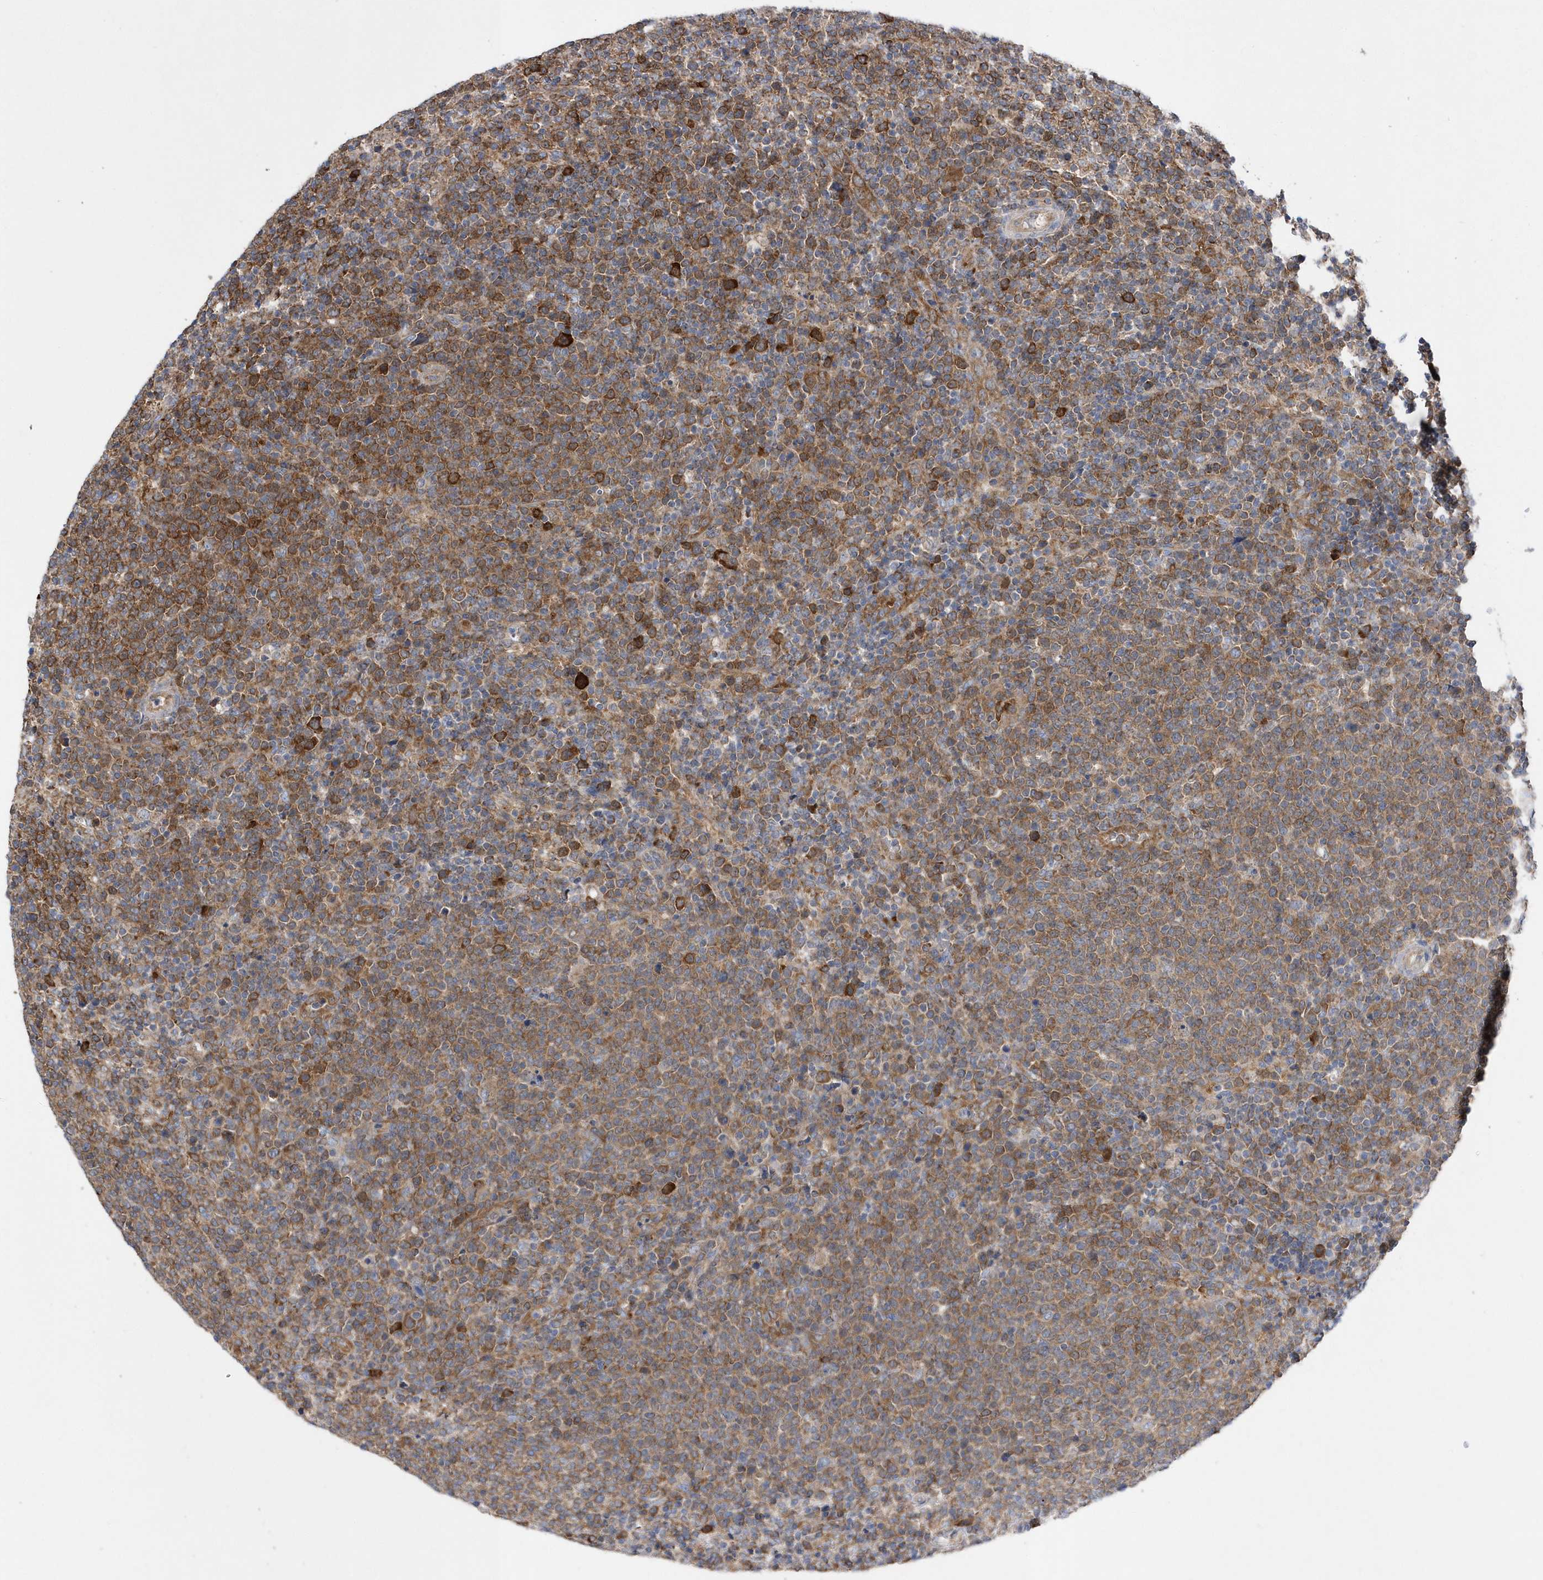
{"staining": {"intensity": "moderate", "quantity": ">75%", "location": "cytoplasmic/membranous"}, "tissue": "lymphoma", "cell_type": "Tumor cells", "image_type": "cancer", "snomed": [{"axis": "morphology", "description": "Malignant lymphoma, non-Hodgkin's type, High grade"}, {"axis": "topography", "description": "Lymph node"}], "caption": "This is an image of immunohistochemistry (IHC) staining of high-grade malignant lymphoma, non-Hodgkin's type, which shows moderate staining in the cytoplasmic/membranous of tumor cells.", "gene": "JKAMP", "patient": {"sex": "male", "age": 61}}